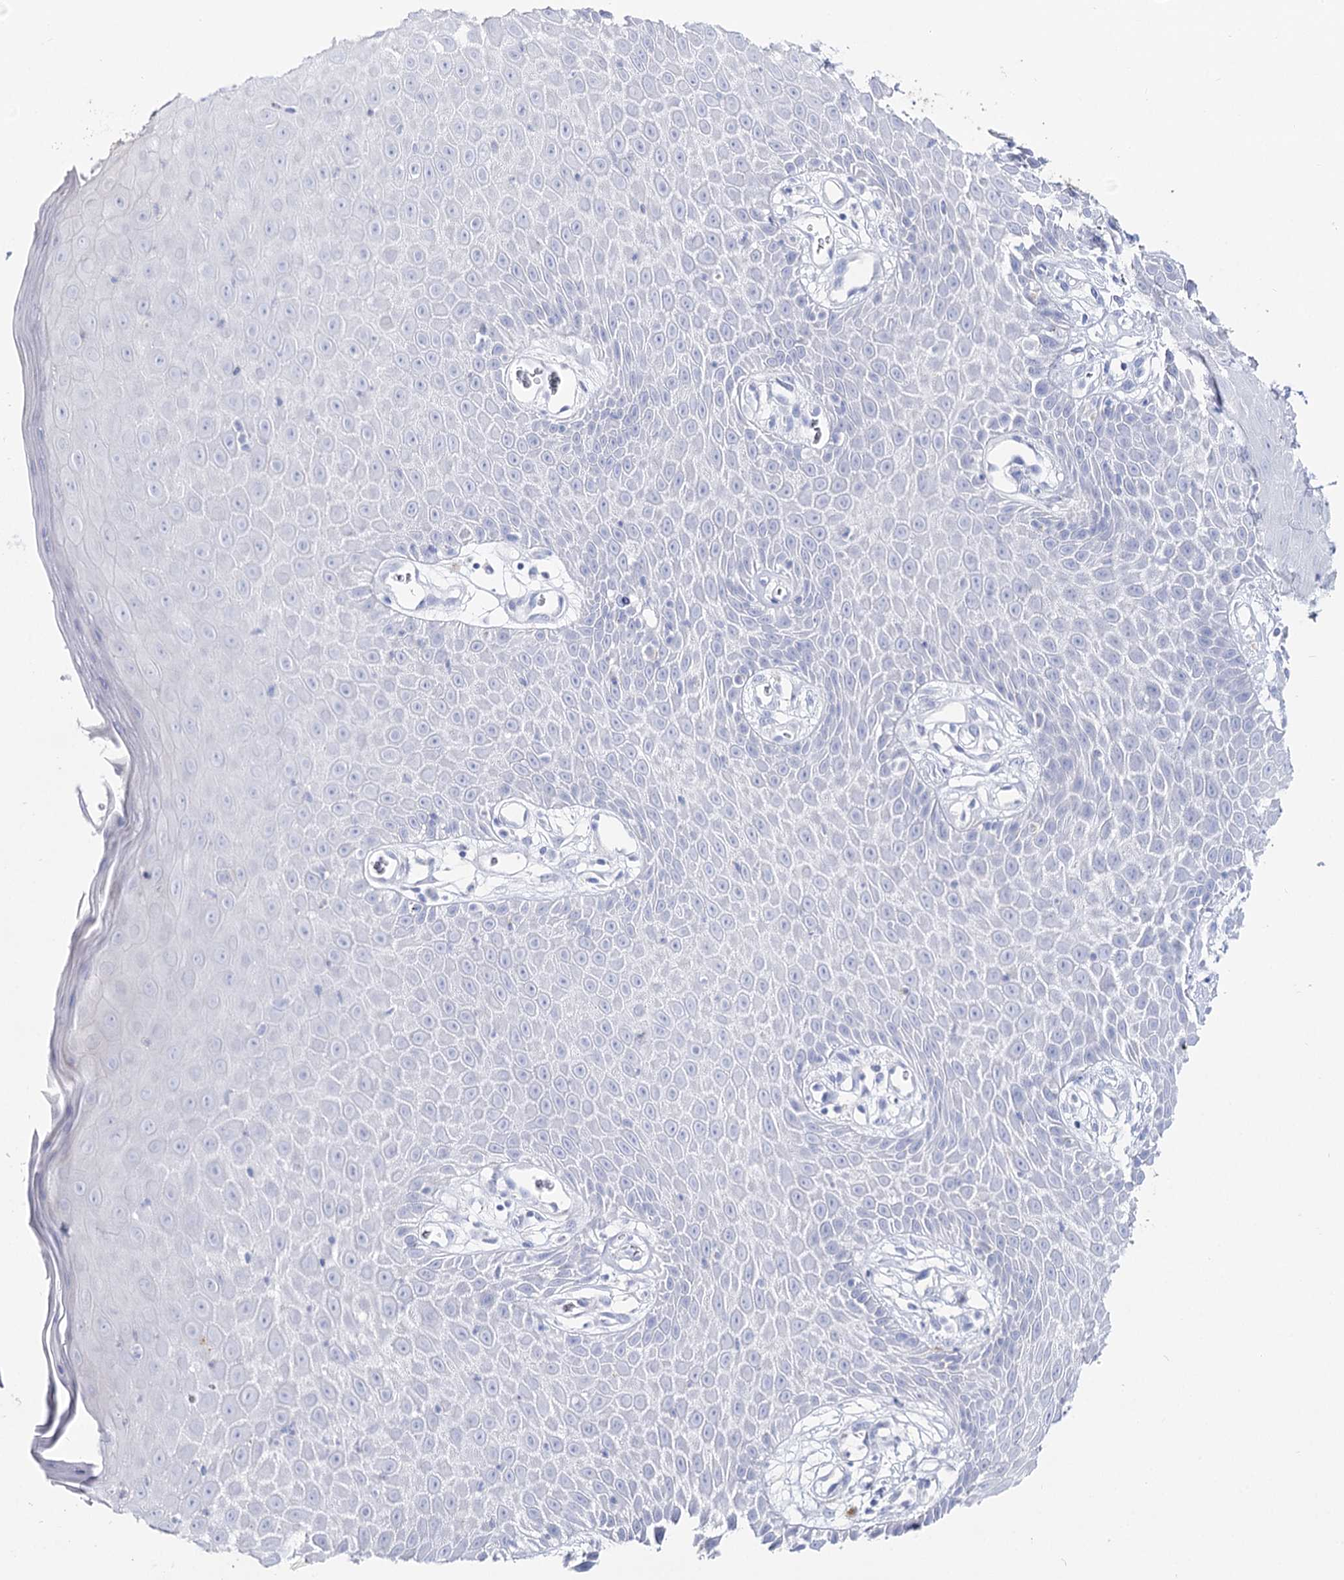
{"staining": {"intensity": "negative", "quantity": "none", "location": "none"}, "tissue": "skin", "cell_type": "Epidermal cells", "image_type": "normal", "snomed": [{"axis": "morphology", "description": "Normal tissue, NOS"}, {"axis": "topography", "description": "Vulva"}], "caption": "The immunohistochemistry (IHC) histopathology image has no significant staining in epidermal cells of skin. Brightfield microscopy of IHC stained with DAB (brown) and hematoxylin (blue), captured at high magnification.", "gene": "SLC3A1", "patient": {"sex": "female", "age": 68}}